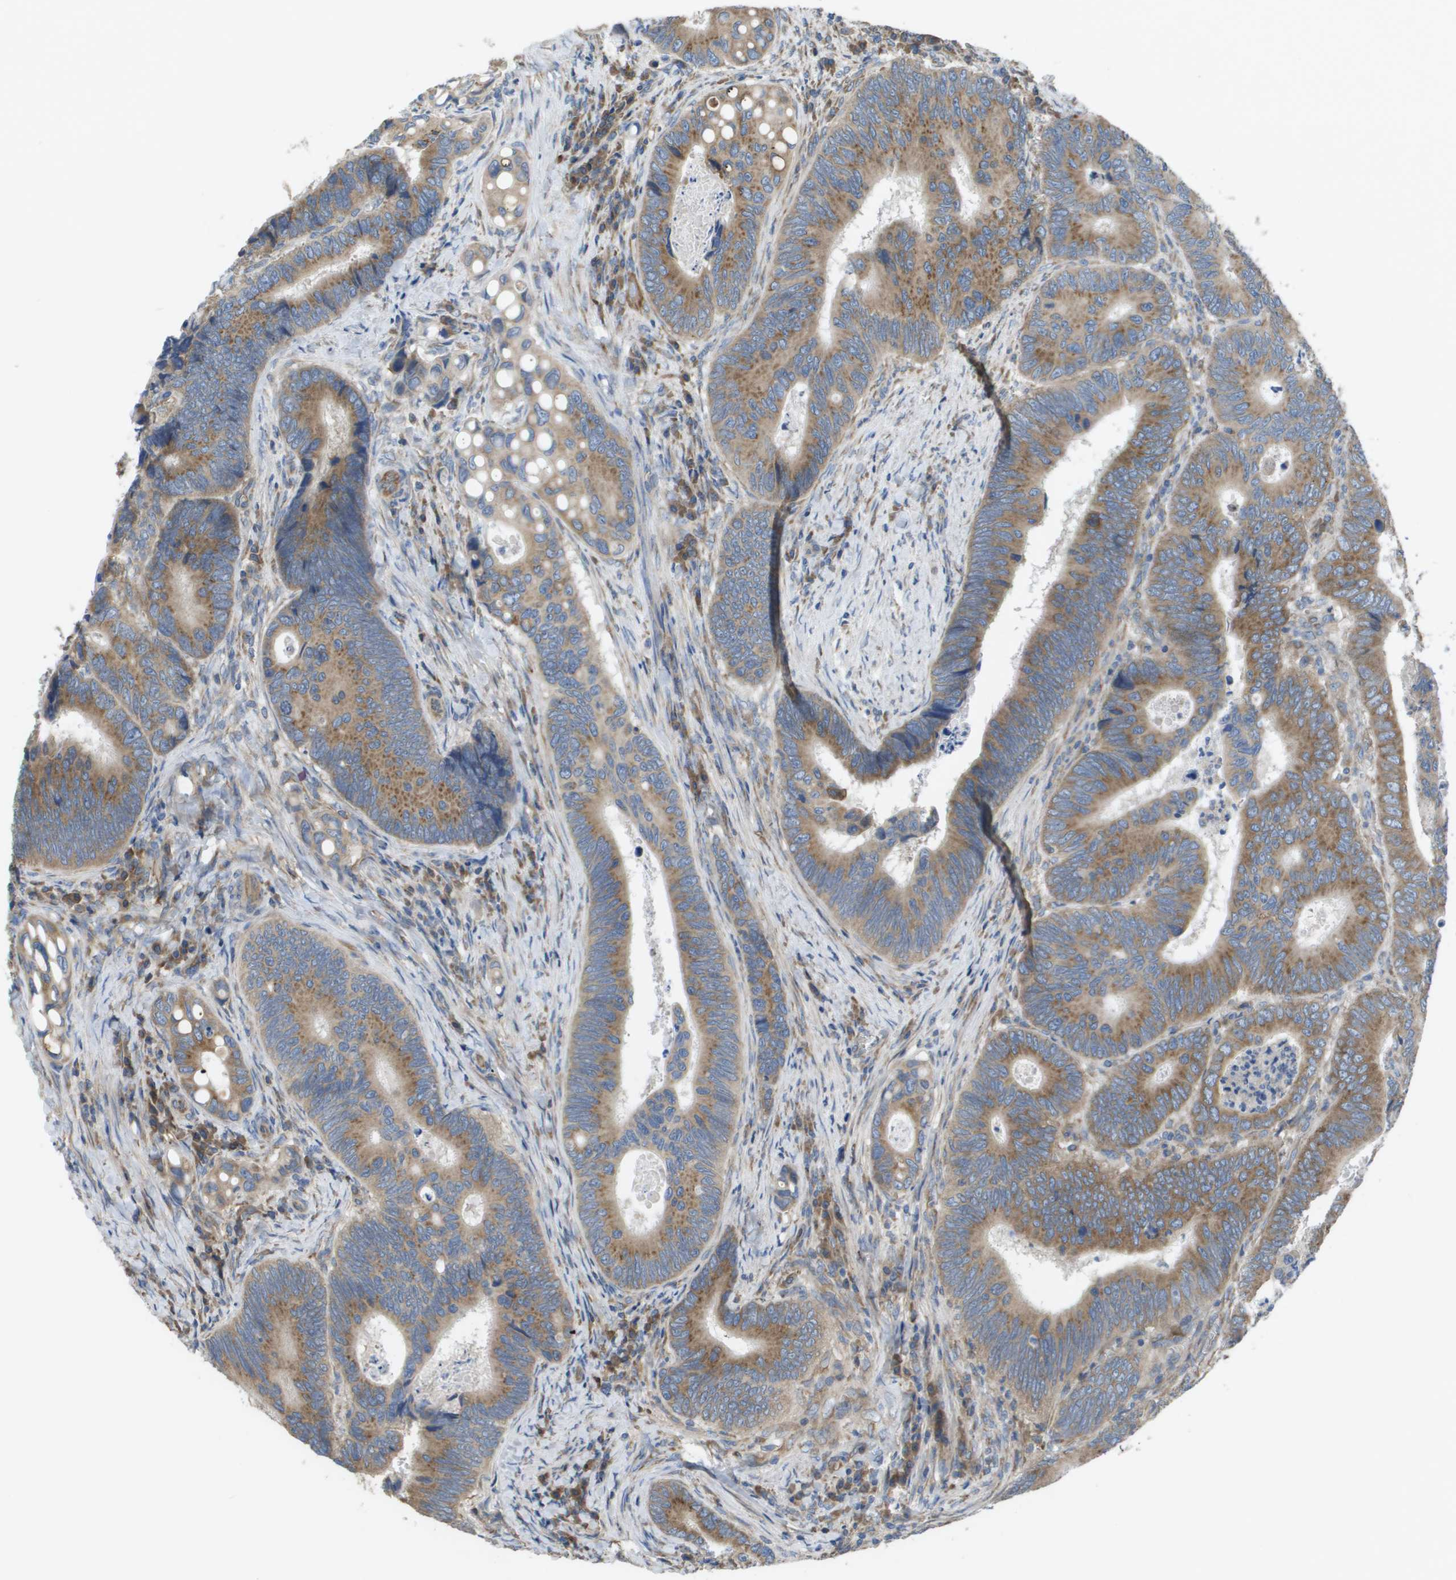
{"staining": {"intensity": "moderate", "quantity": ">75%", "location": "cytoplasmic/membranous"}, "tissue": "colorectal cancer", "cell_type": "Tumor cells", "image_type": "cancer", "snomed": [{"axis": "morphology", "description": "Inflammation, NOS"}, {"axis": "morphology", "description": "Adenocarcinoma, NOS"}, {"axis": "topography", "description": "Colon"}], "caption": "The micrograph demonstrates staining of colorectal cancer (adenocarcinoma), revealing moderate cytoplasmic/membranous protein positivity (brown color) within tumor cells.", "gene": "CLCN2", "patient": {"sex": "male", "age": 72}}